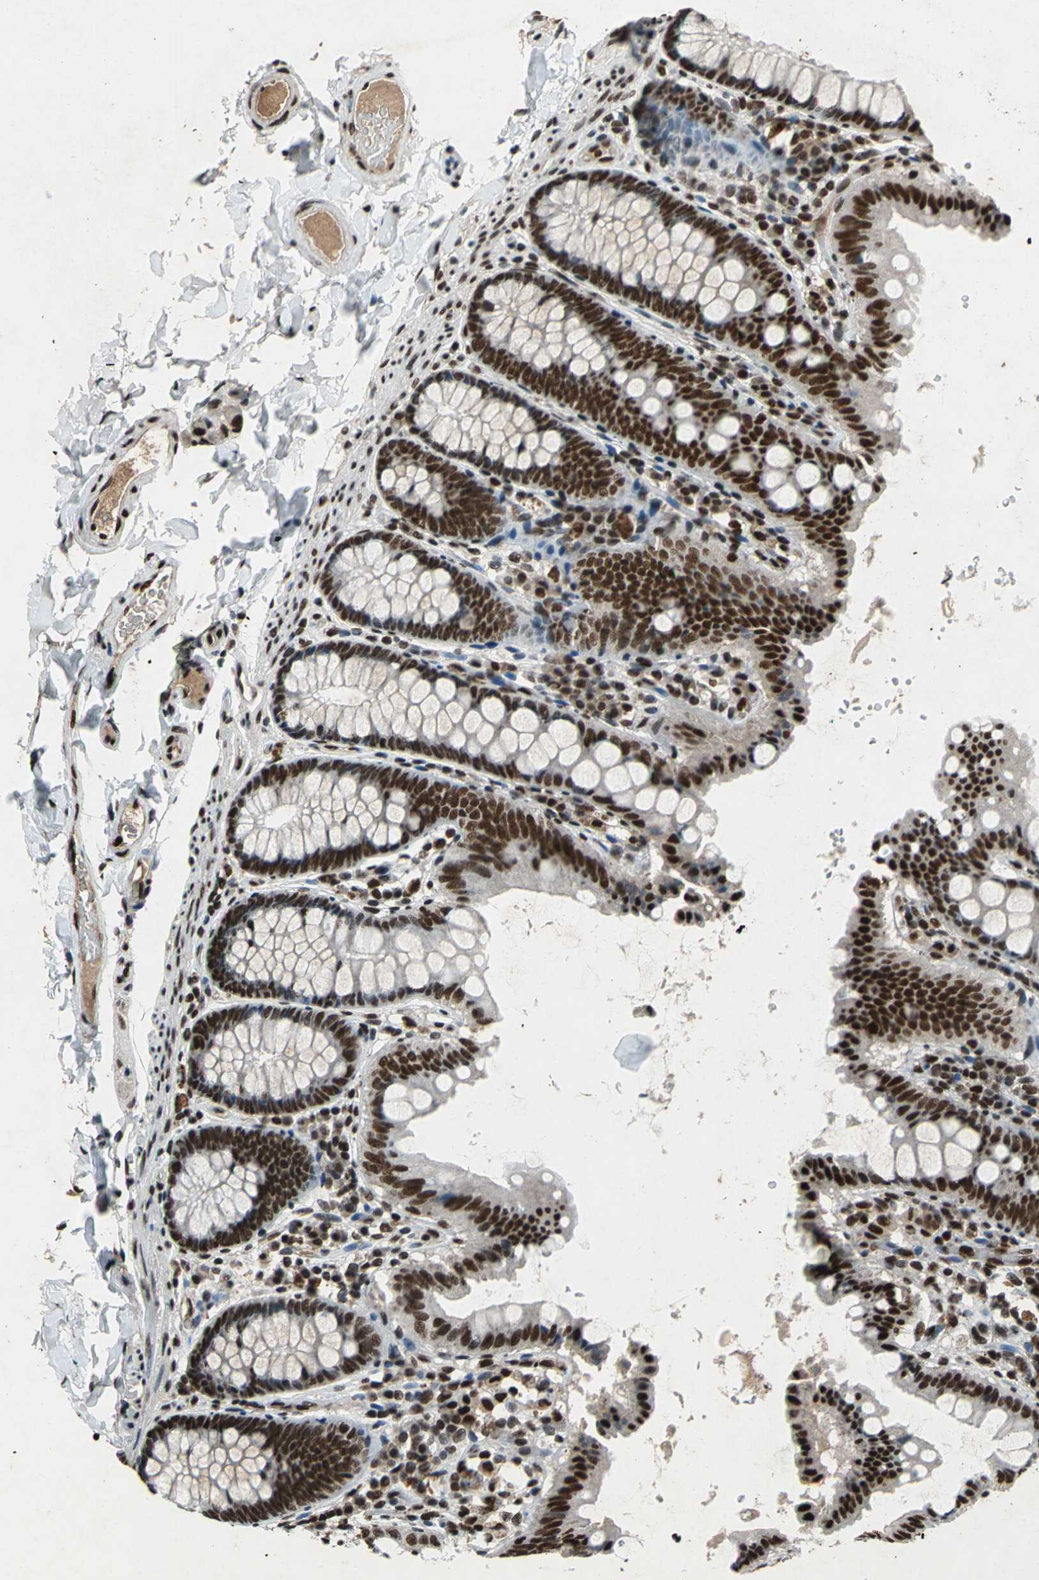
{"staining": {"intensity": "strong", "quantity": ">75%", "location": "nuclear"}, "tissue": "colon", "cell_type": "Endothelial cells", "image_type": "normal", "snomed": [{"axis": "morphology", "description": "Normal tissue, NOS"}, {"axis": "topography", "description": "Colon"}], "caption": "Strong nuclear staining is identified in approximately >75% of endothelial cells in normal colon. The staining was performed using DAB (3,3'-diaminobenzidine) to visualize the protein expression in brown, while the nuclei were stained in blue with hematoxylin (Magnification: 20x).", "gene": "MTA2", "patient": {"sex": "female", "age": 61}}